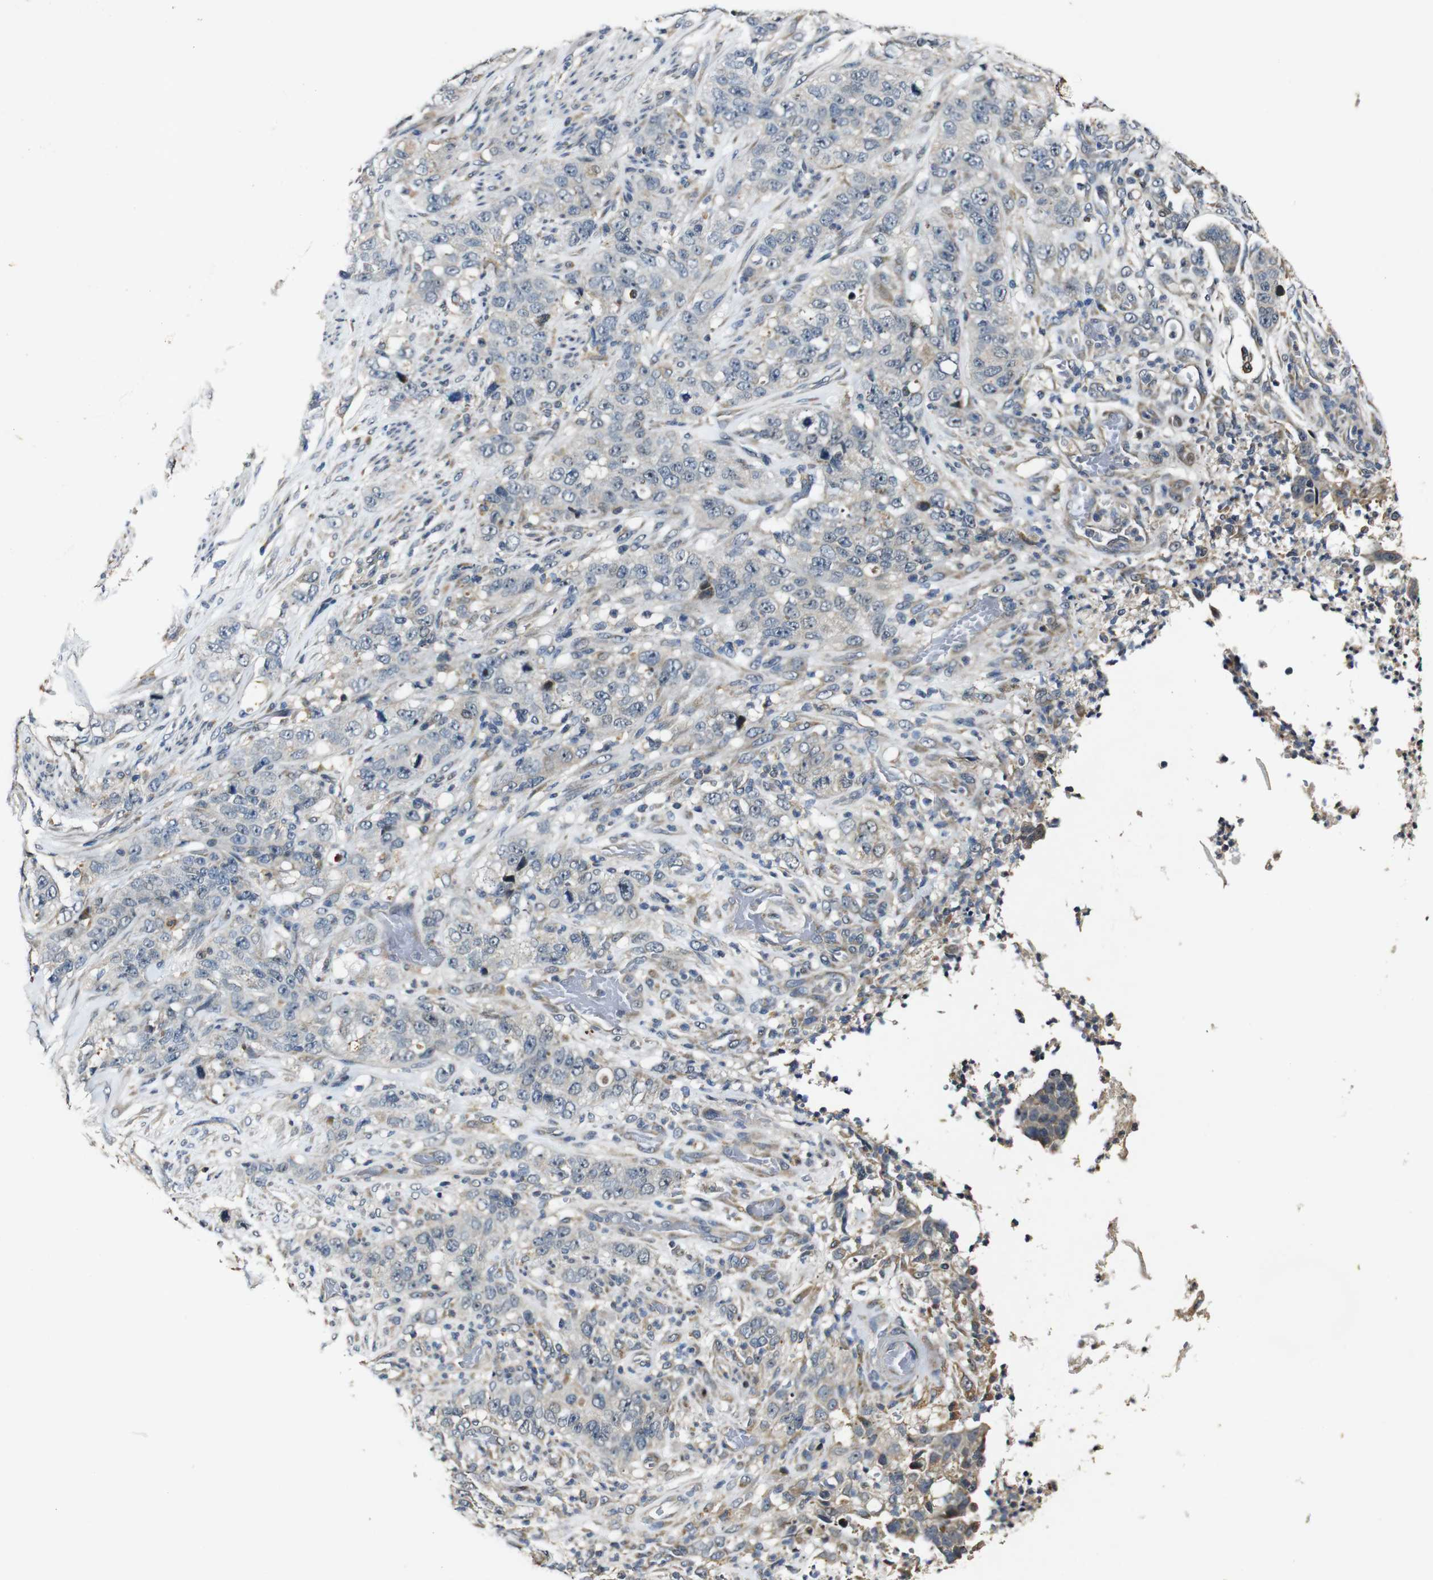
{"staining": {"intensity": "negative", "quantity": "none", "location": "none"}, "tissue": "stomach cancer", "cell_type": "Tumor cells", "image_type": "cancer", "snomed": [{"axis": "morphology", "description": "Adenocarcinoma, NOS"}, {"axis": "topography", "description": "Stomach"}], "caption": "A histopathology image of stomach cancer (adenocarcinoma) stained for a protein exhibits no brown staining in tumor cells. The staining was performed using DAB (3,3'-diaminobenzidine) to visualize the protein expression in brown, while the nuclei were stained in blue with hematoxylin (Magnification: 20x).", "gene": "MAGI2", "patient": {"sex": "male", "age": 48}}